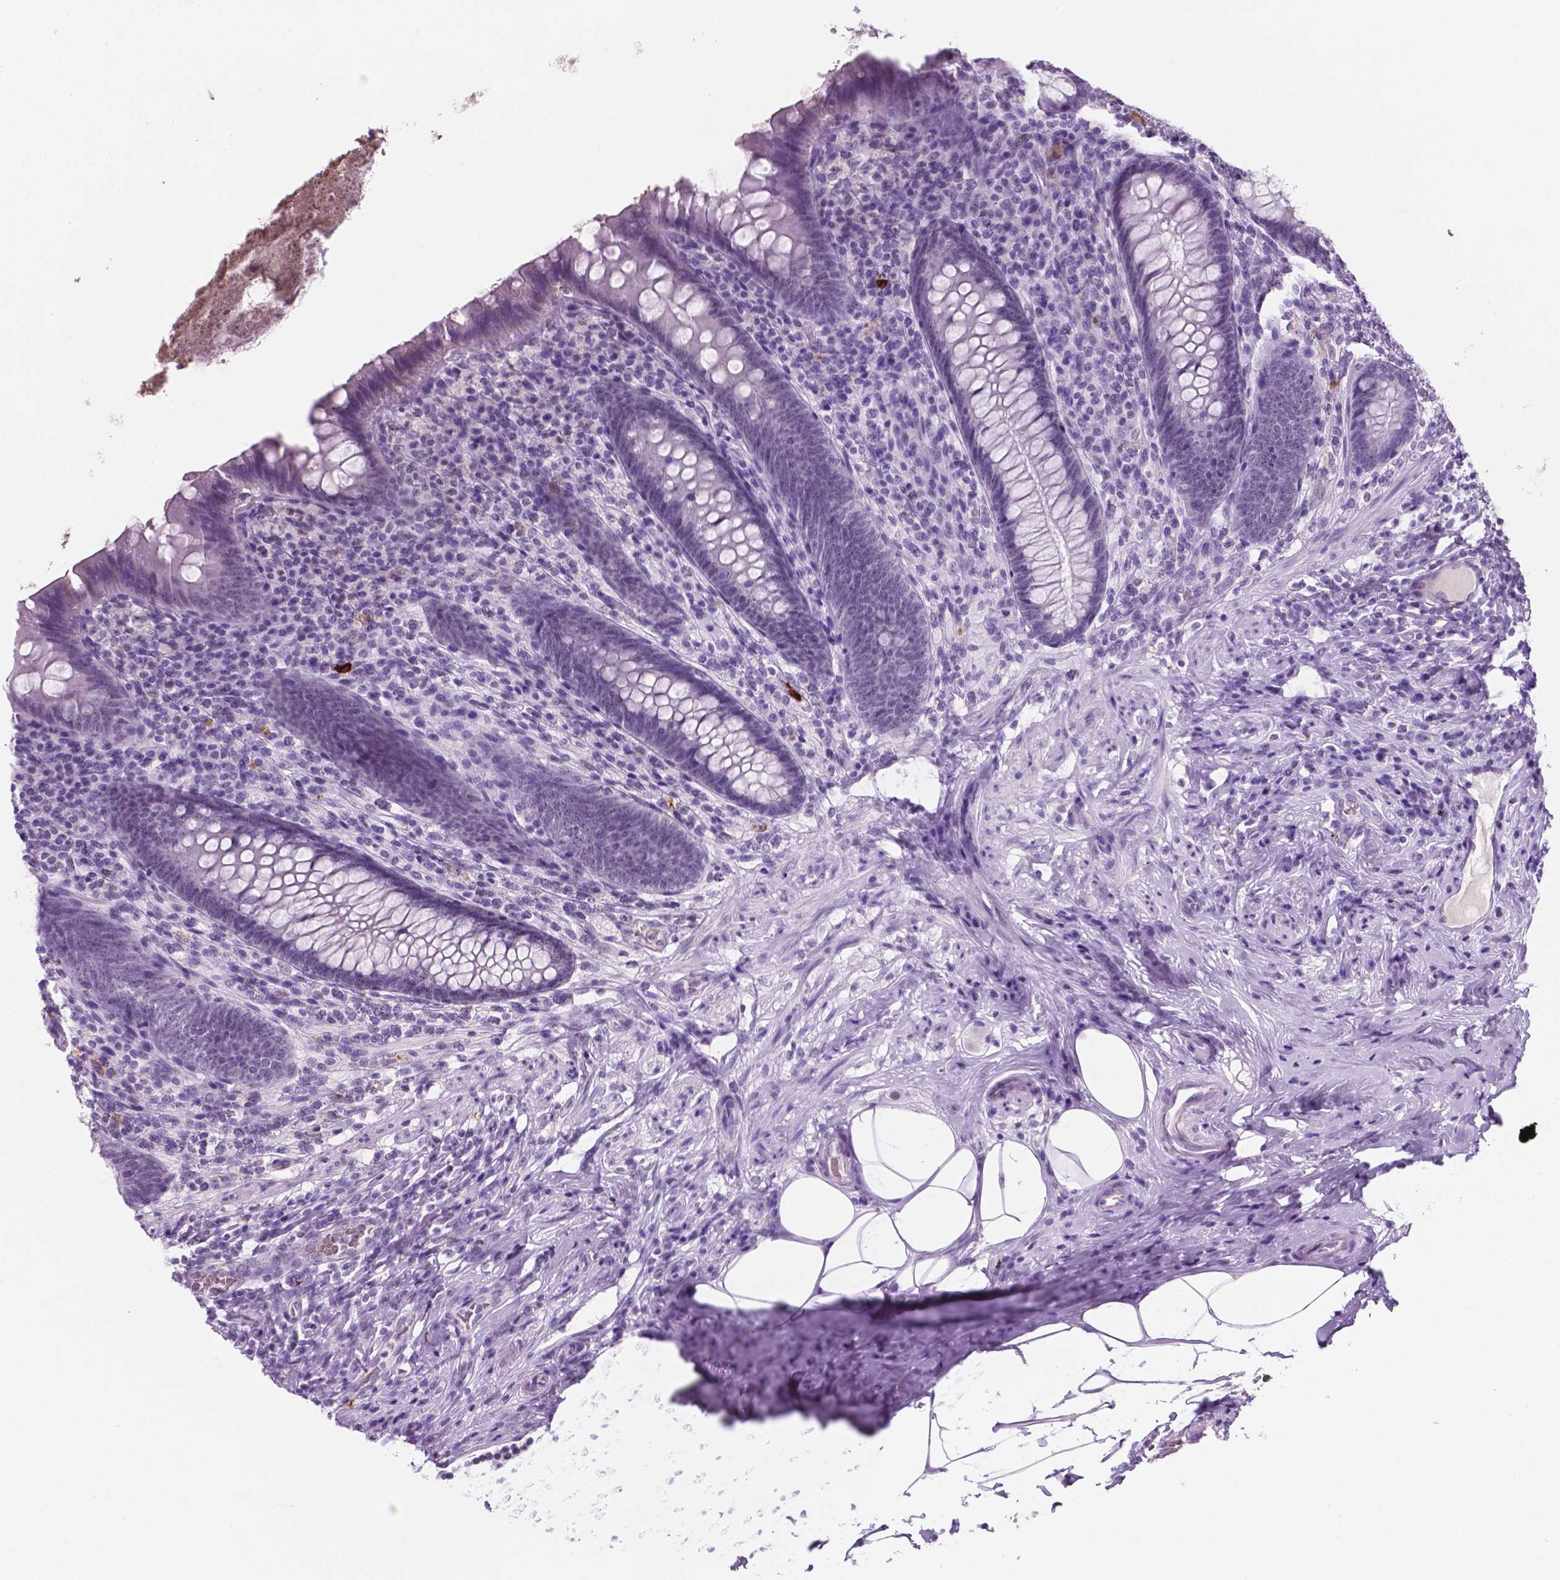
{"staining": {"intensity": "negative", "quantity": "none", "location": "none"}, "tissue": "appendix", "cell_type": "Glandular cells", "image_type": "normal", "snomed": [{"axis": "morphology", "description": "Normal tissue, NOS"}, {"axis": "topography", "description": "Appendix"}], "caption": "High power microscopy histopathology image of an immunohistochemistry image of benign appendix, revealing no significant positivity in glandular cells. (Brightfield microscopy of DAB (3,3'-diaminobenzidine) IHC at high magnification).", "gene": "C18orf21", "patient": {"sex": "male", "age": 47}}